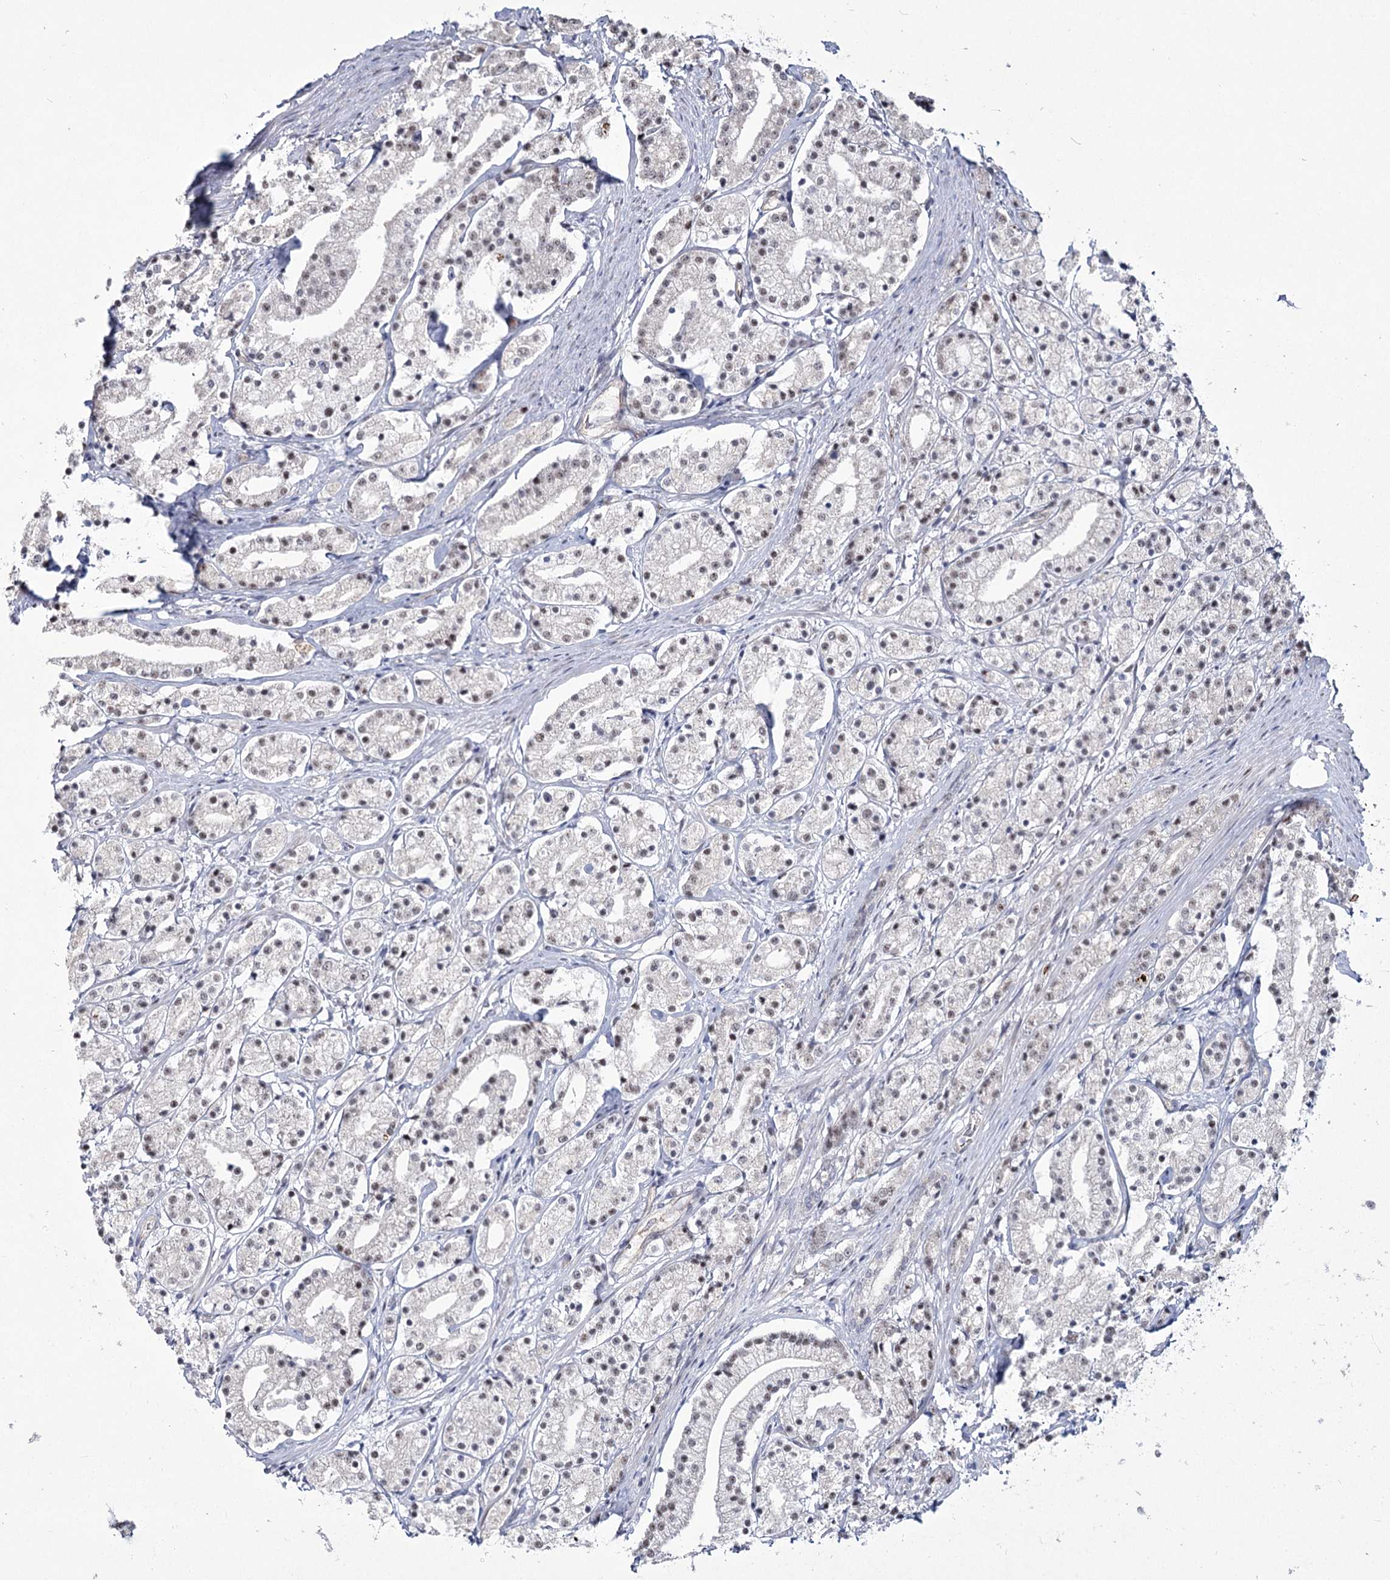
{"staining": {"intensity": "weak", "quantity": "<25%", "location": "nuclear"}, "tissue": "prostate cancer", "cell_type": "Tumor cells", "image_type": "cancer", "snomed": [{"axis": "morphology", "description": "Adenocarcinoma, High grade"}, {"axis": "topography", "description": "Prostate"}], "caption": "Prostate cancer was stained to show a protein in brown. There is no significant staining in tumor cells.", "gene": "YBX3", "patient": {"sex": "male", "age": 69}}